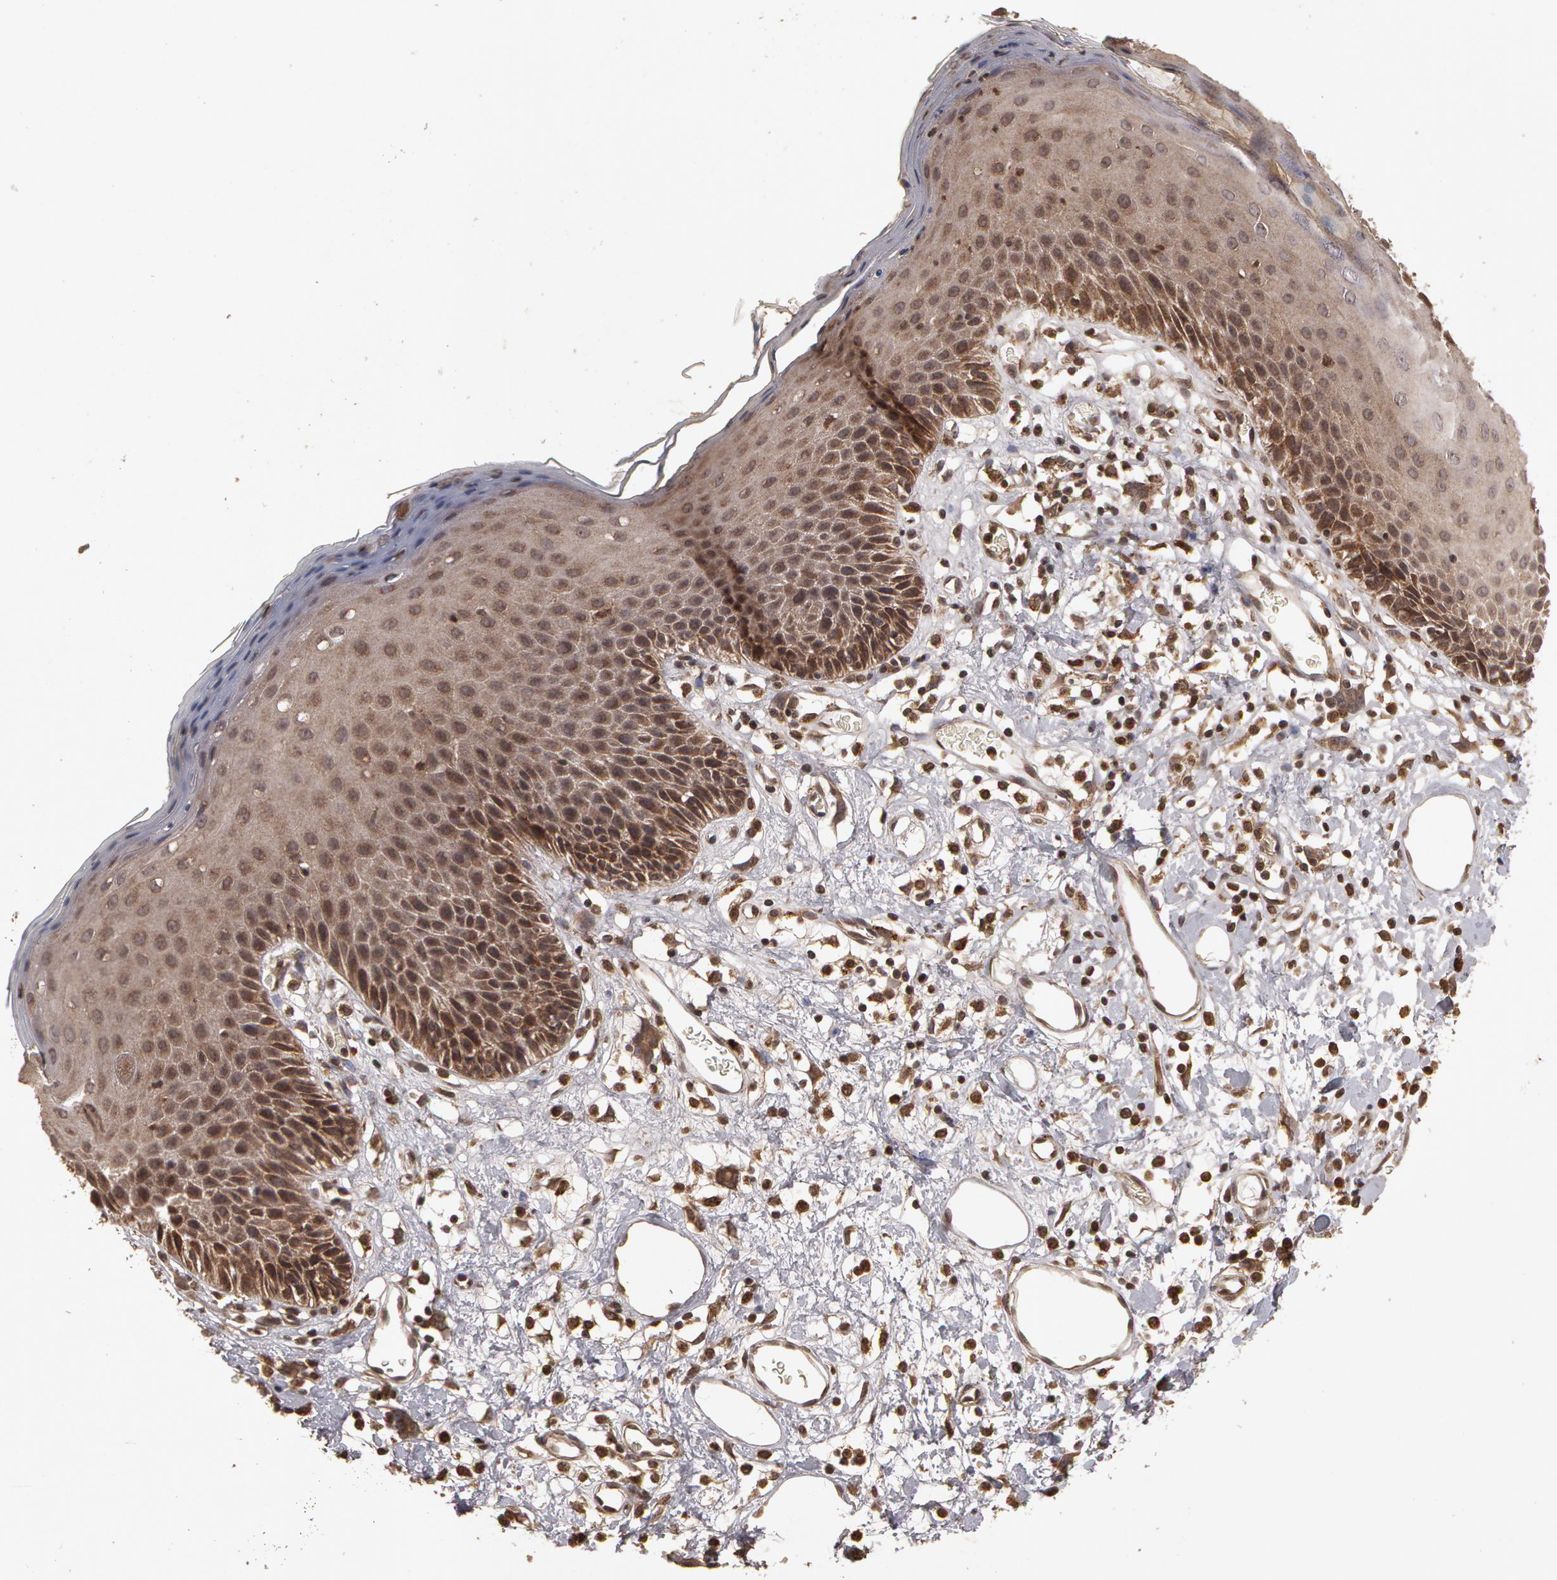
{"staining": {"intensity": "weak", "quantity": "25%-75%", "location": "cytoplasmic/membranous"}, "tissue": "skin", "cell_type": "Epidermal cells", "image_type": "normal", "snomed": [{"axis": "morphology", "description": "Normal tissue, NOS"}, {"axis": "topography", "description": "Vulva"}, {"axis": "topography", "description": "Peripheral nerve tissue"}], "caption": "The immunohistochemical stain highlights weak cytoplasmic/membranous staining in epidermal cells of benign skin. (Stains: DAB (3,3'-diaminobenzidine) in brown, nuclei in blue, Microscopy: brightfield microscopy at high magnification).", "gene": "CALR", "patient": {"sex": "female", "age": 68}}